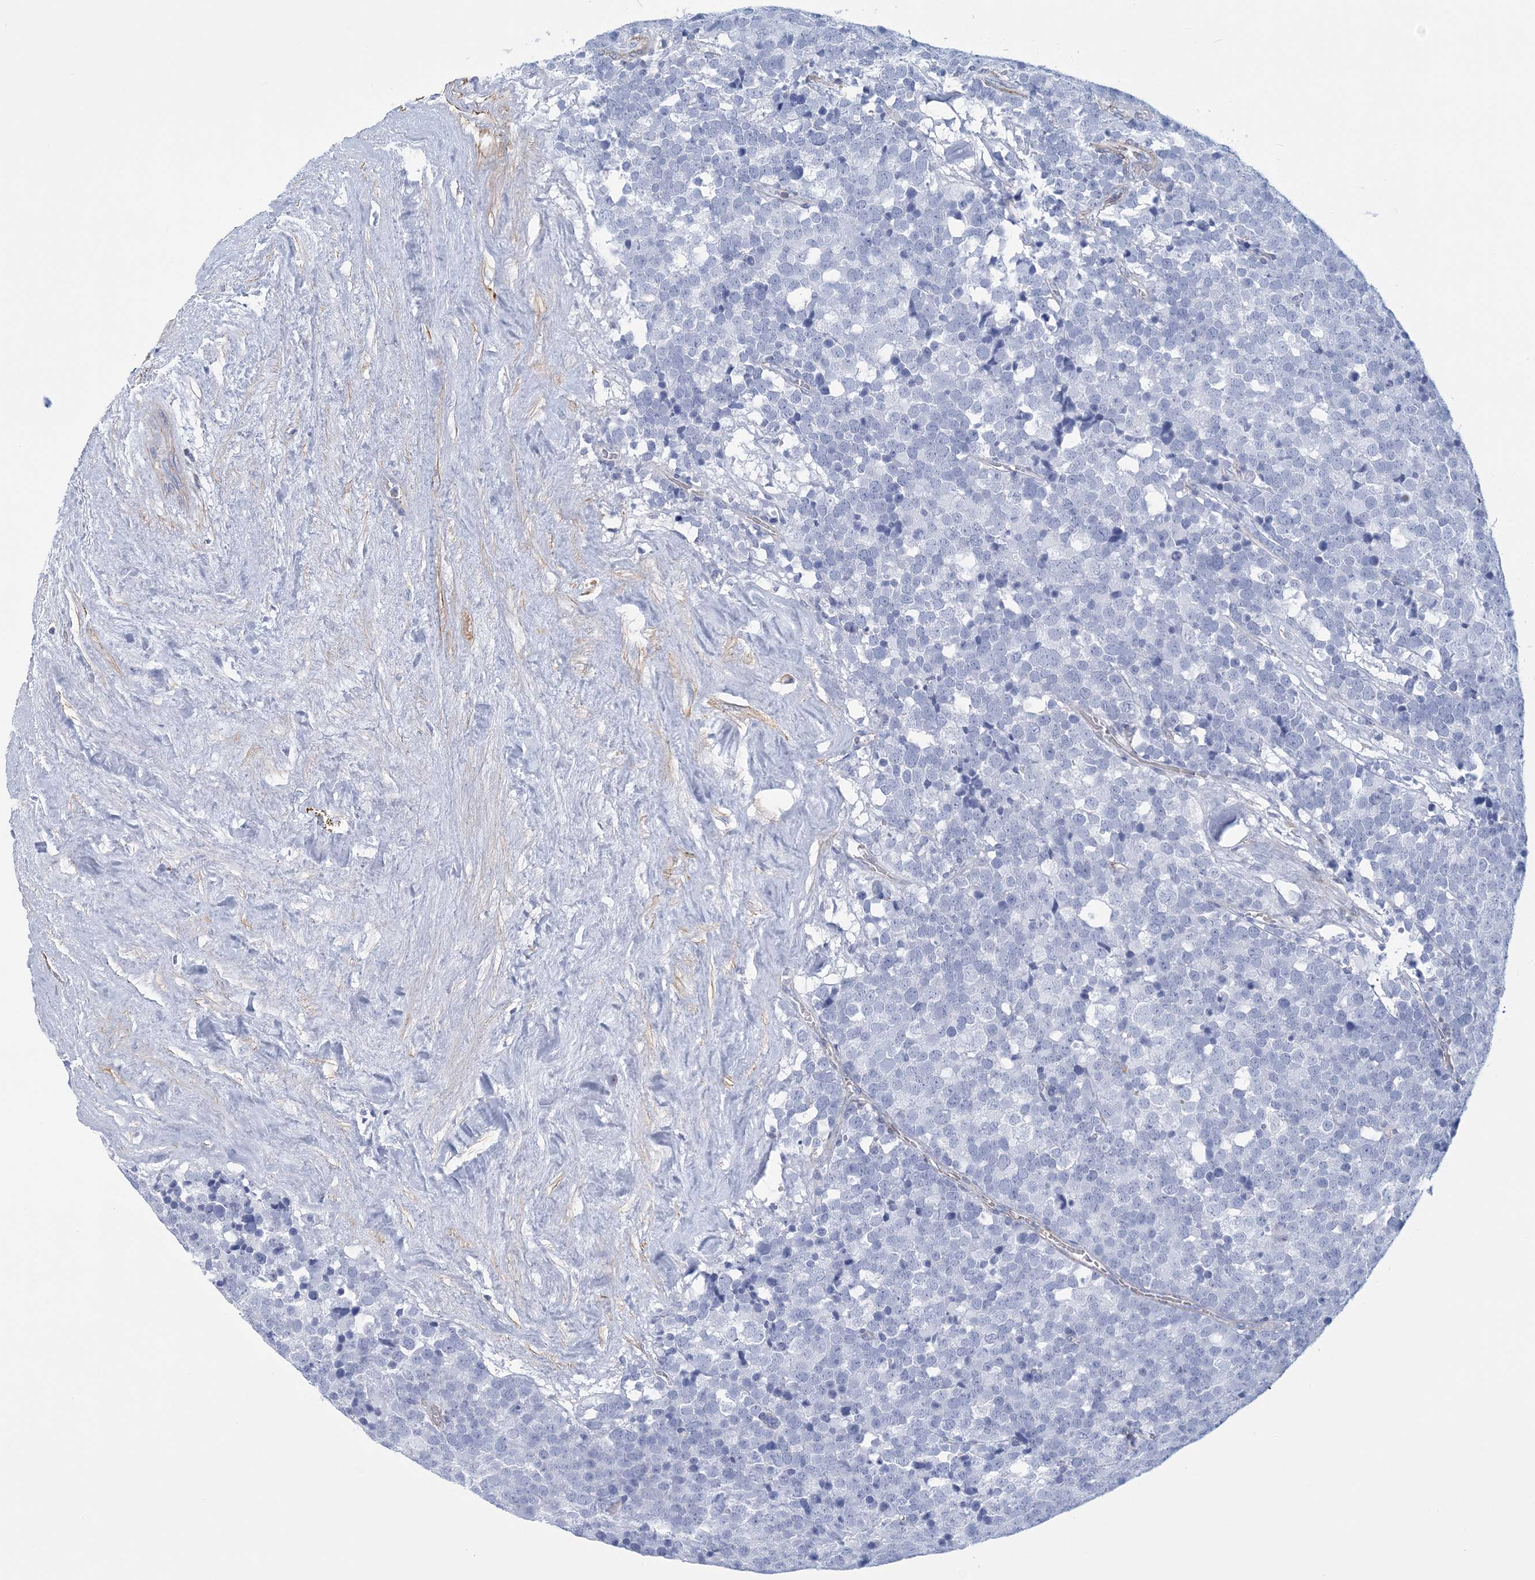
{"staining": {"intensity": "negative", "quantity": "none", "location": "none"}, "tissue": "testis cancer", "cell_type": "Tumor cells", "image_type": "cancer", "snomed": [{"axis": "morphology", "description": "Seminoma, NOS"}, {"axis": "topography", "description": "Testis"}], "caption": "A high-resolution photomicrograph shows immunohistochemistry staining of seminoma (testis), which demonstrates no significant expression in tumor cells. (DAB (3,3'-diaminobenzidine) IHC, high magnification).", "gene": "C11orf21", "patient": {"sex": "male", "age": 71}}